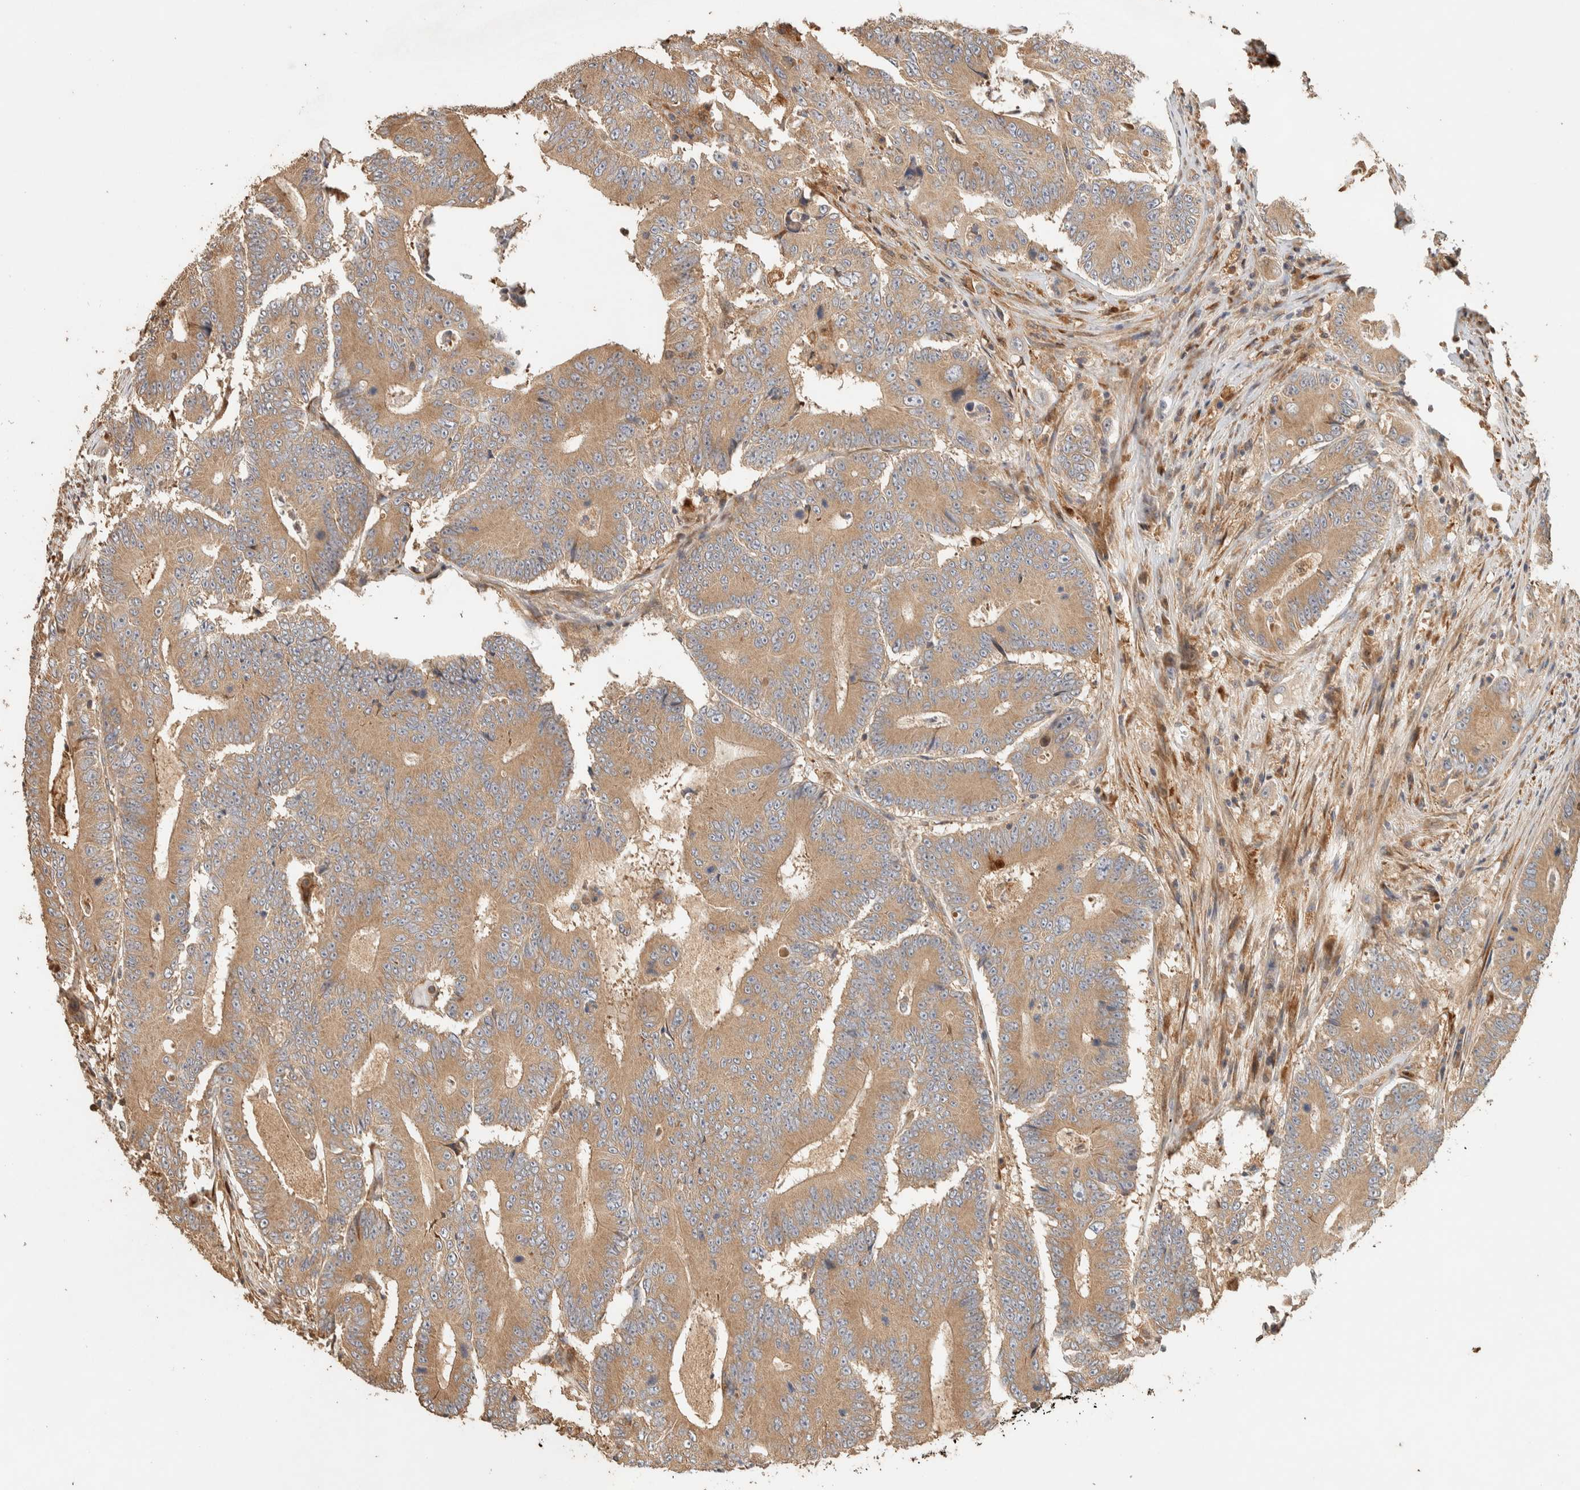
{"staining": {"intensity": "moderate", "quantity": ">75%", "location": "cytoplasmic/membranous"}, "tissue": "colorectal cancer", "cell_type": "Tumor cells", "image_type": "cancer", "snomed": [{"axis": "morphology", "description": "Adenocarcinoma, NOS"}, {"axis": "topography", "description": "Colon"}], "caption": "Human adenocarcinoma (colorectal) stained with a protein marker displays moderate staining in tumor cells.", "gene": "EXOC7", "patient": {"sex": "male", "age": 83}}